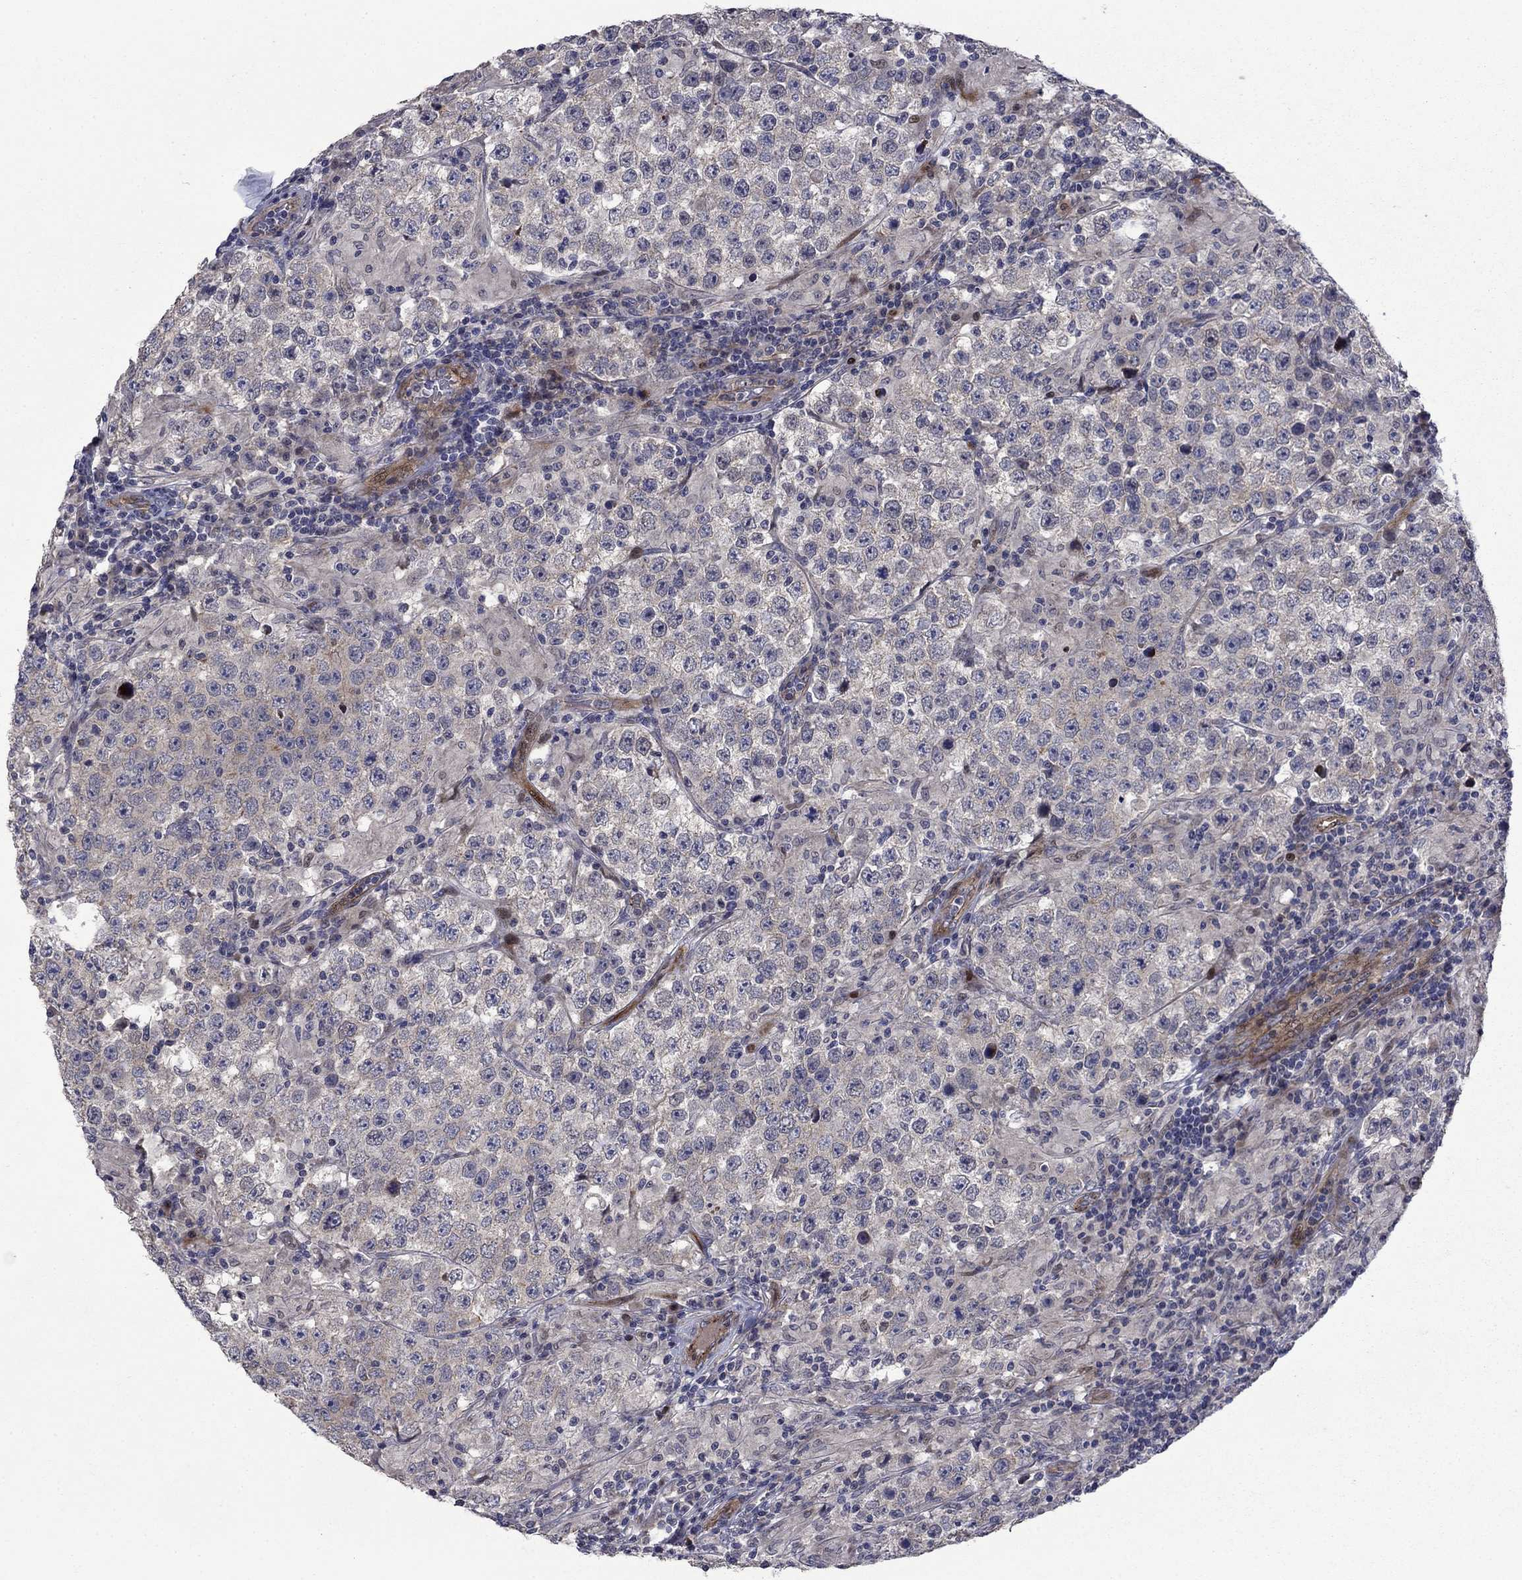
{"staining": {"intensity": "strong", "quantity": "<25%", "location": "cytoplasmic/membranous"}, "tissue": "testis cancer", "cell_type": "Tumor cells", "image_type": "cancer", "snomed": [{"axis": "morphology", "description": "Seminoma, NOS"}, {"axis": "morphology", "description": "Carcinoma, Embryonal, NOS"}, {"axis": "topography", "description": "Testis"}], "caption": "Strong cytoplasmic/membranous staining is identified in approximately <25% of tumor cells in testis seminoma.", "gene": "SLC7A1", "patient": {"sex": "male", "age": 41}}